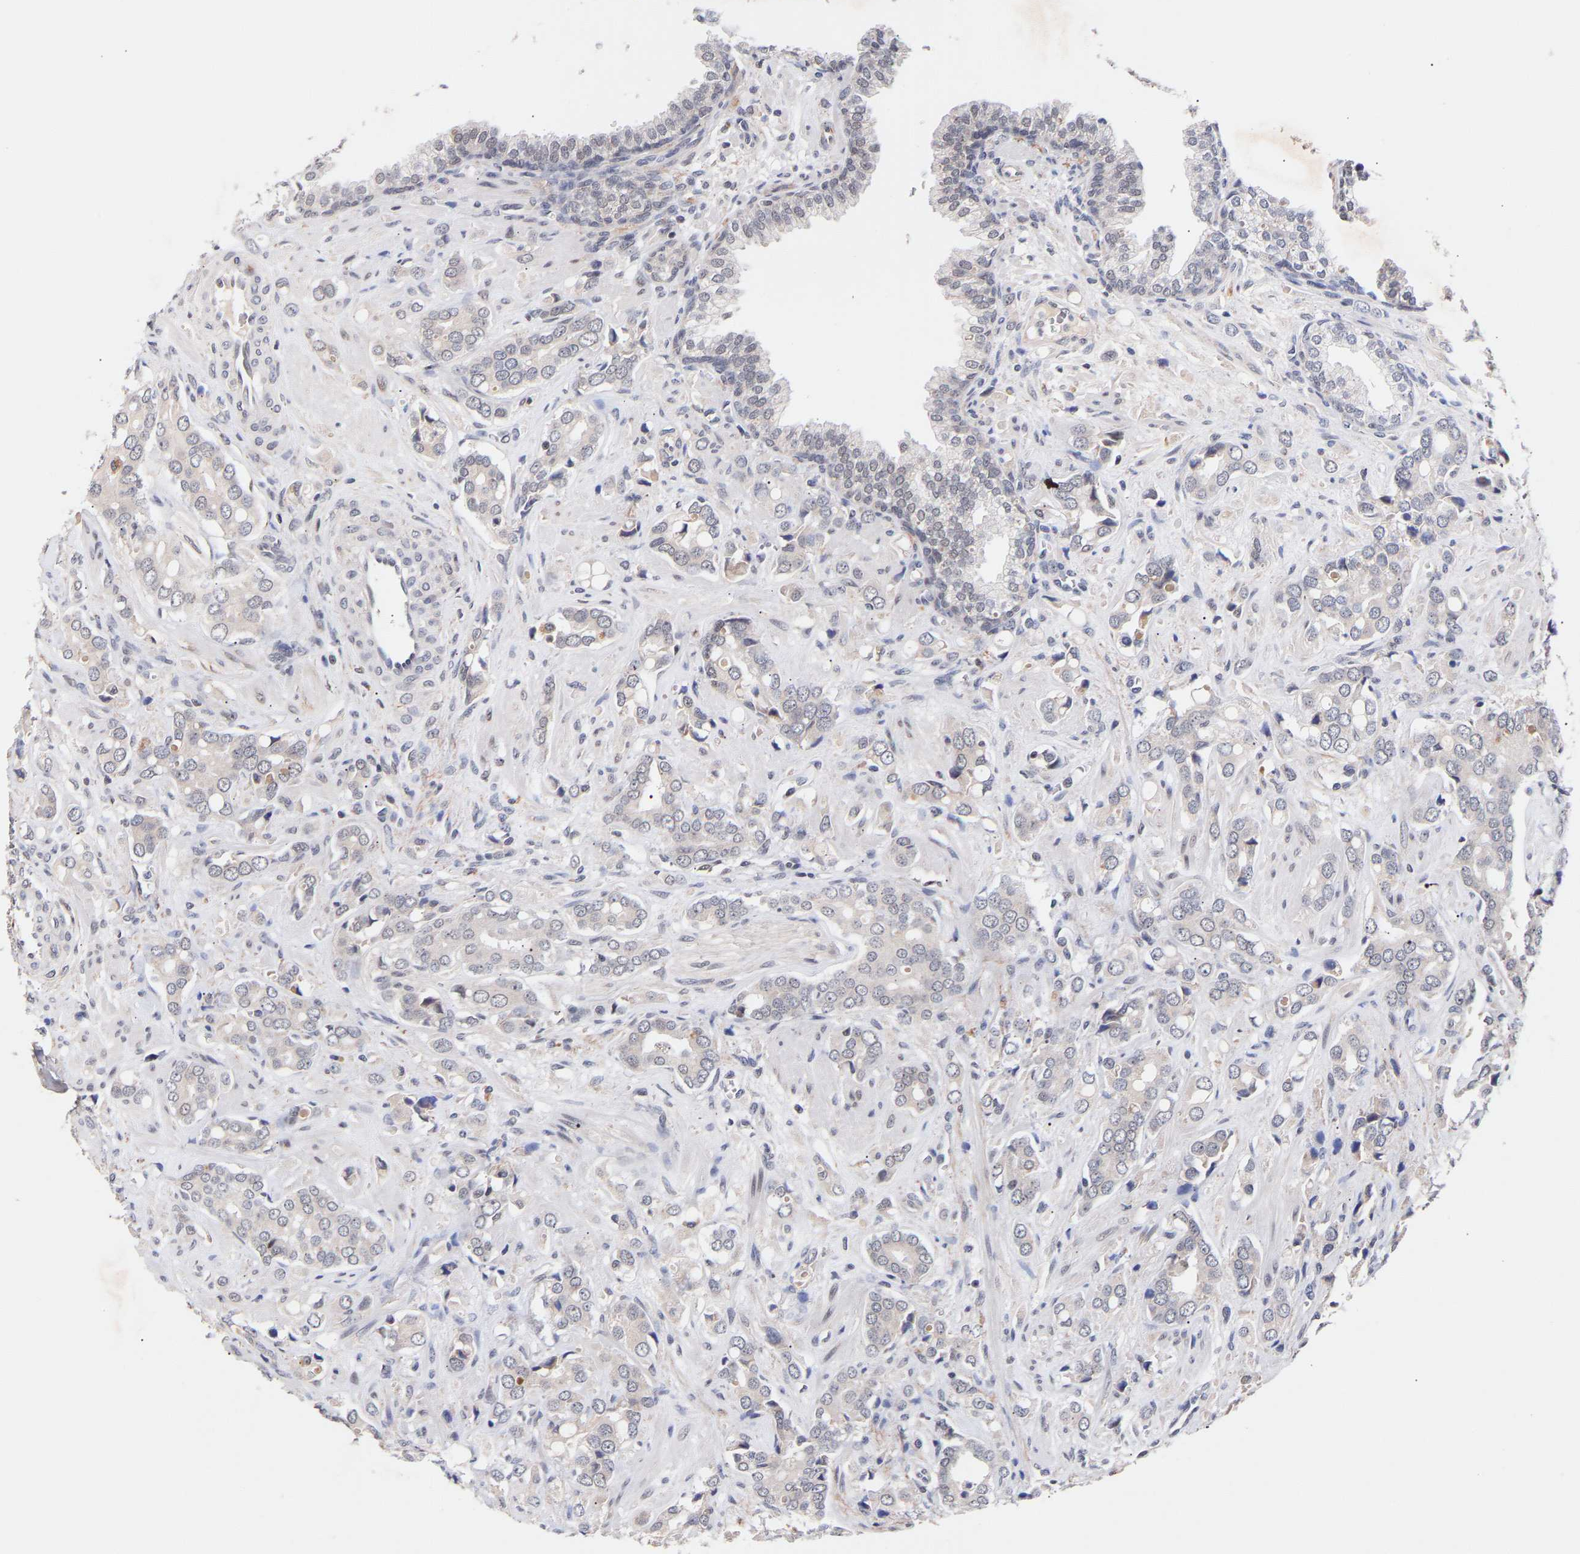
{"staining": {"intensity": "negative", "quantity": "none", "location": "none"}, "tissue": "prostate cancer", "cell_type": "Tumor cells", "image_type": "cancer", "snomed": [{"axis": "morphology", "description": "Adenocarcinoma, High grade"}, {"axis": "topography", "description": "Prostate"}], "caption": "IHC histopathology image of neoplastic tissue: prostate high-grade adenocarcinoma stained with DAB (3,3'-diaminobenzidine) displays no significant protein staining in tumor cells.", "gene": "RBM15", "patient": {"sex": "male", "age": 52}}